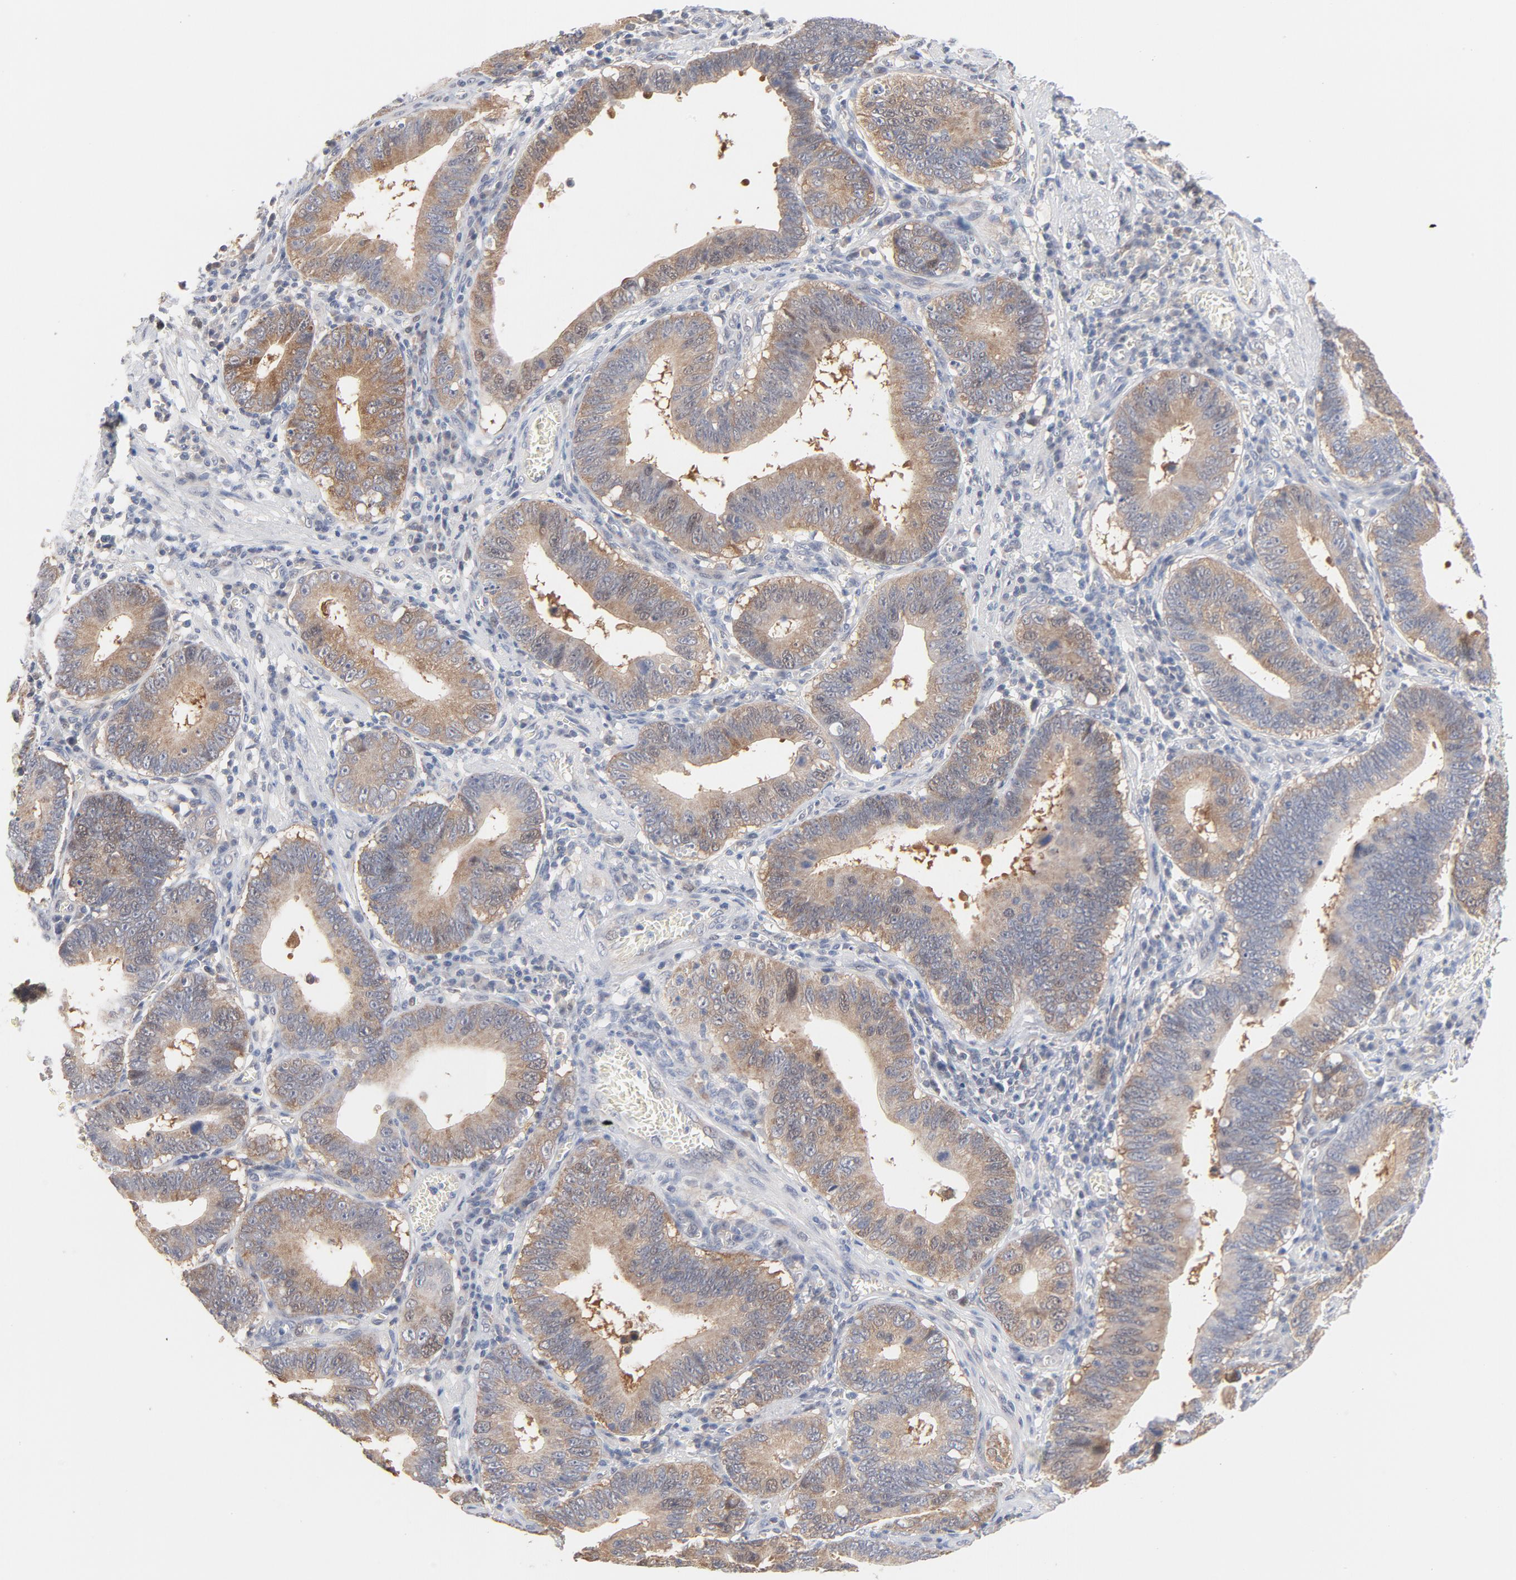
{"staining": {"intensity": "weak", "quantity": ">75%", "location": "cytoplasmic/membranous"}, "tissue": "stomach cancer", "cell_type": "Tumor cells", "image_type": "cancer", "snomed": [{"axis": "morphology", "description": "Adenocarcinoma, NOS"}, {"axis": "topography", "description": "Stomach"}, {"axis": "topography", "description": "Gastric cardia"}], "caption": "Weak cytoplasmic/membranous positivity for a protein is appreciated in approximately >75% of tumor cells of adenocarcinoma (stomach) using IHC.", "gene": "UBL4A", "patient": {"sex": "male", "age": 59}}